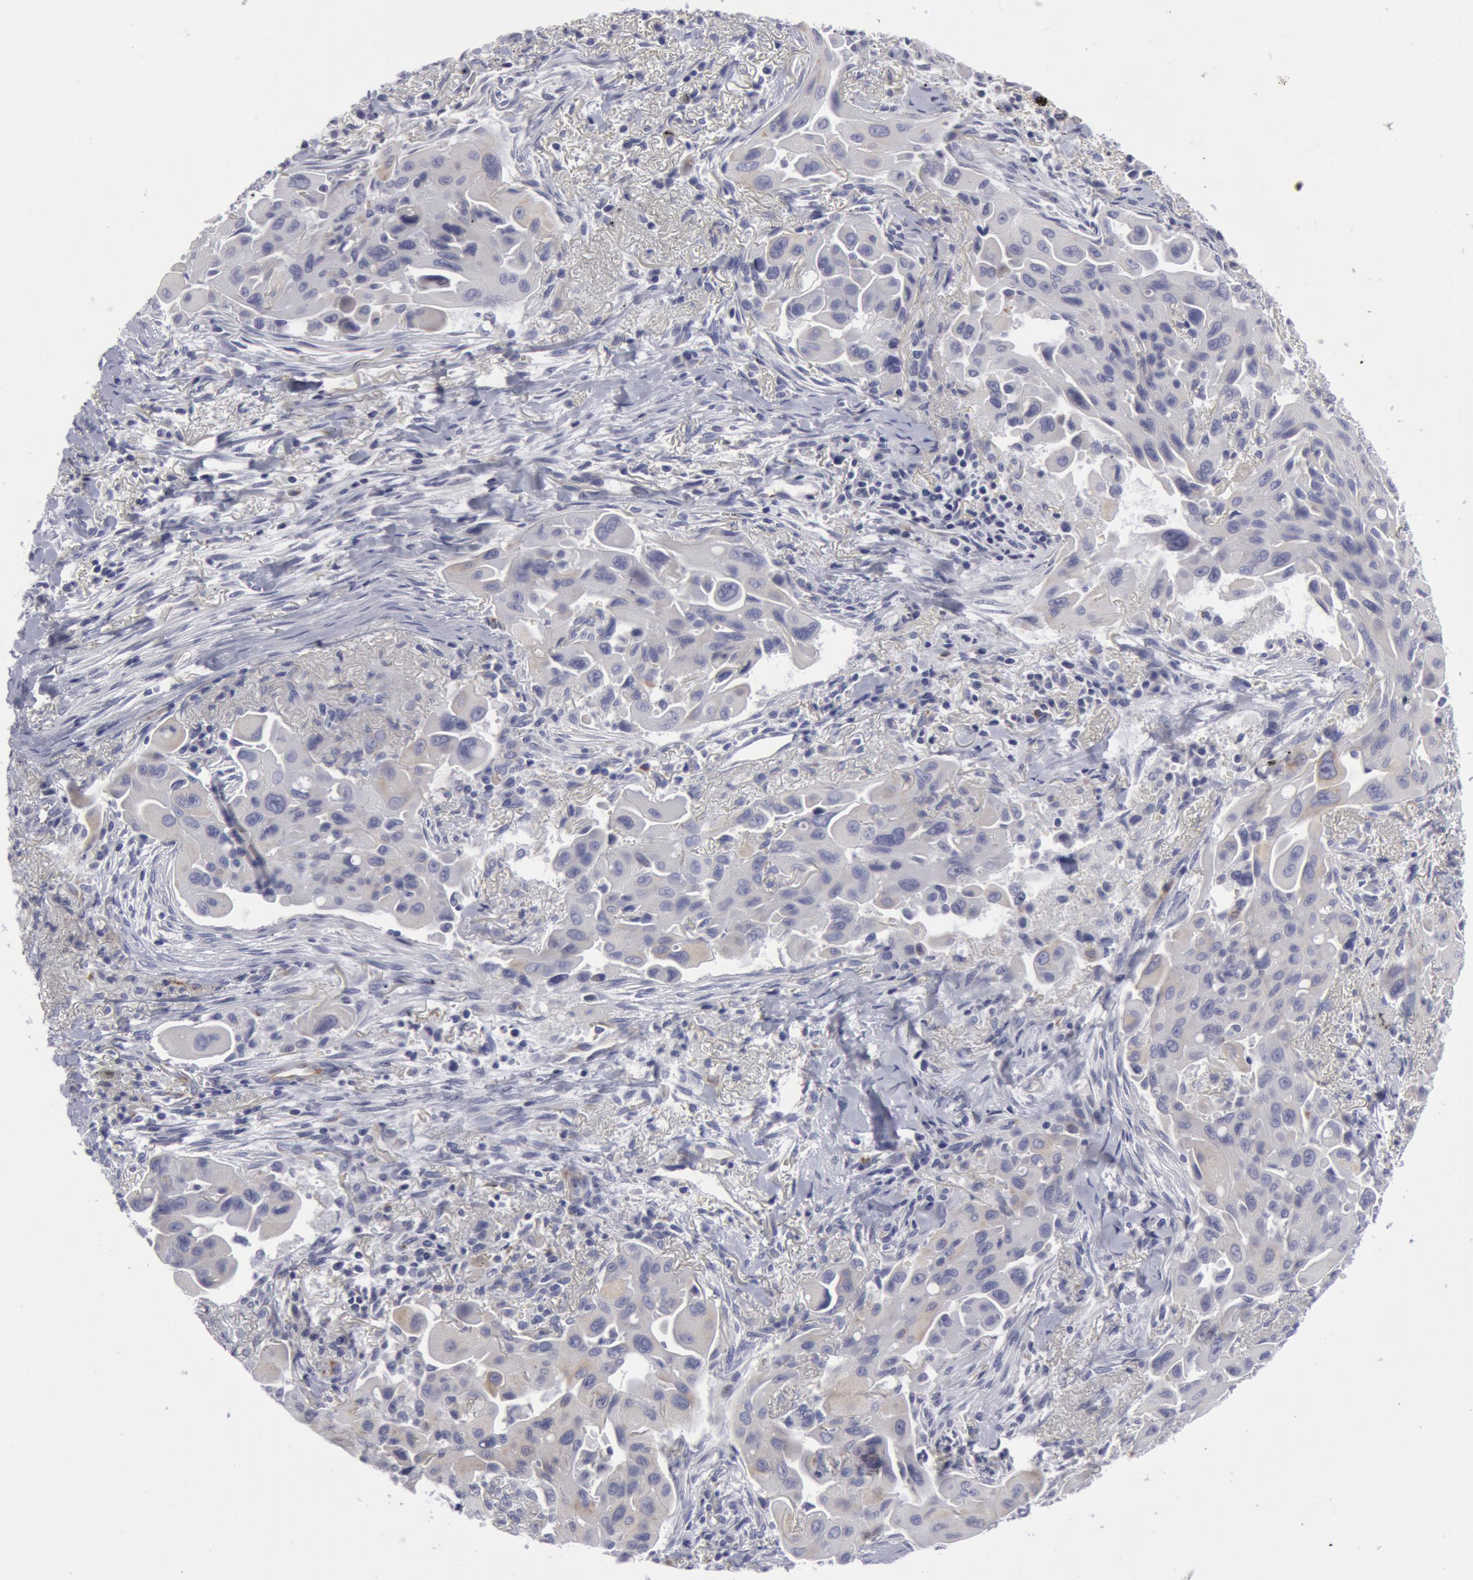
{"staining": {"intensity": "negative", "quantity": "none", "location": "none"}, "tissue": "lung cancer", "cell_type": "Tumor cells", "image_type": "cancer", "snomed": [{"axis": "morphology", "description": "Adenocarcinoma, NOS"}, {"axis": "topography", "description": "Lung"}], "caption": "Protein analysis of lung cancer shows no significant positivity in tumor cells.", "gene": "SMC1B", "patient": {"sex": "male", "age": 68}}